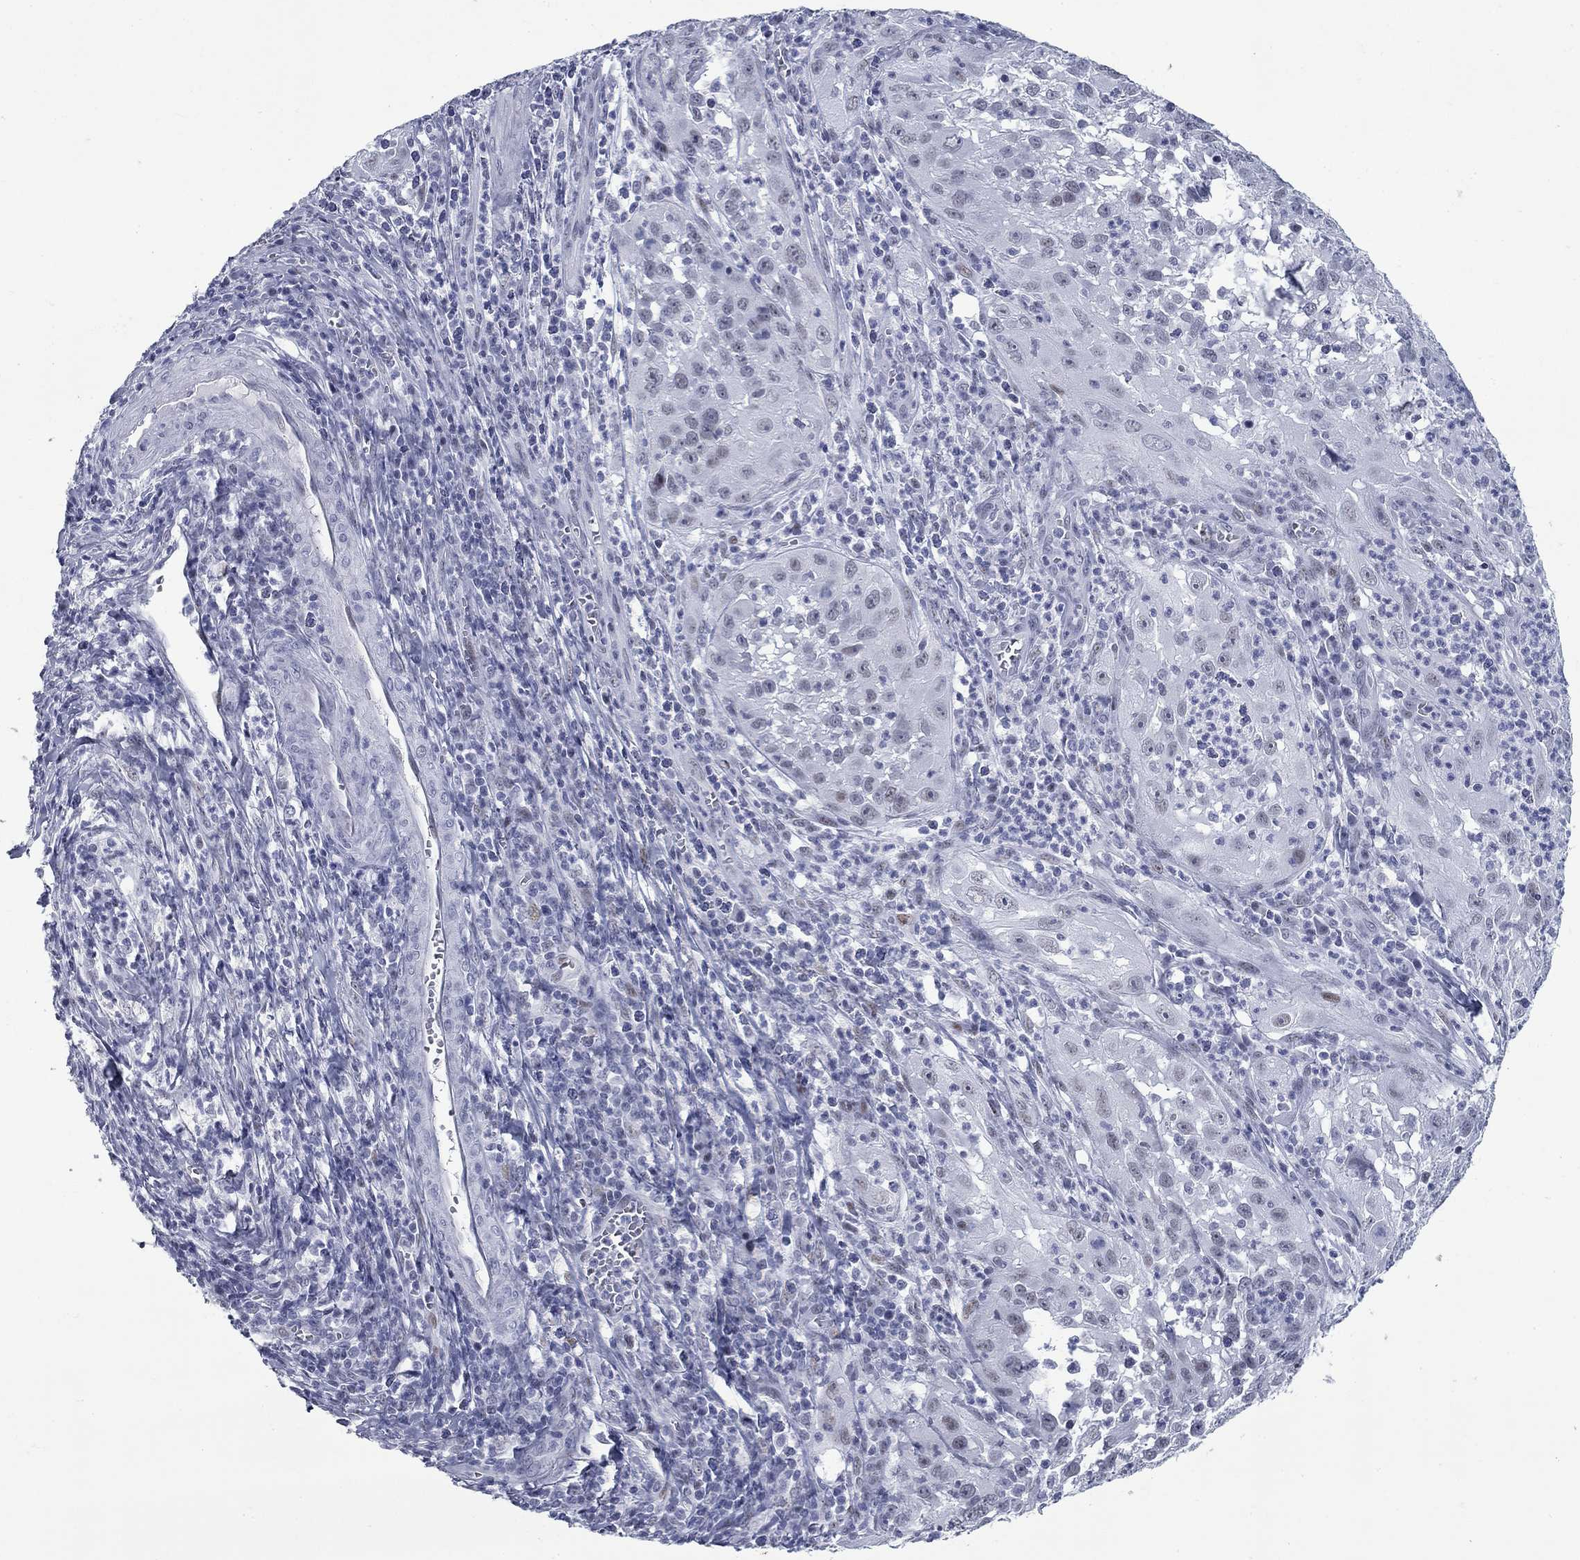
{"staining": {"intensity": "negative", "quantity": "none", "location": "none"}, "tissue": "cervical cancer", "cell_type": "Tumor cells", "image_type": "cancer", "snomed": [{"axis": "morphology", "description": "Squamous cell carcinoma, NOS"}, {"axis": "topography", "description": "Cervix"}], "caption": "Immunohistochemistry photomicrograph of neoplastic tissue: squamous cell carcinoma (cervical) stained with DAB (3,3'-diaminobenzidine) exhibits no significant protein expression in tumor cells.", "gene": "ASF1B", "patient": {"sex": "female", "age": 32}}